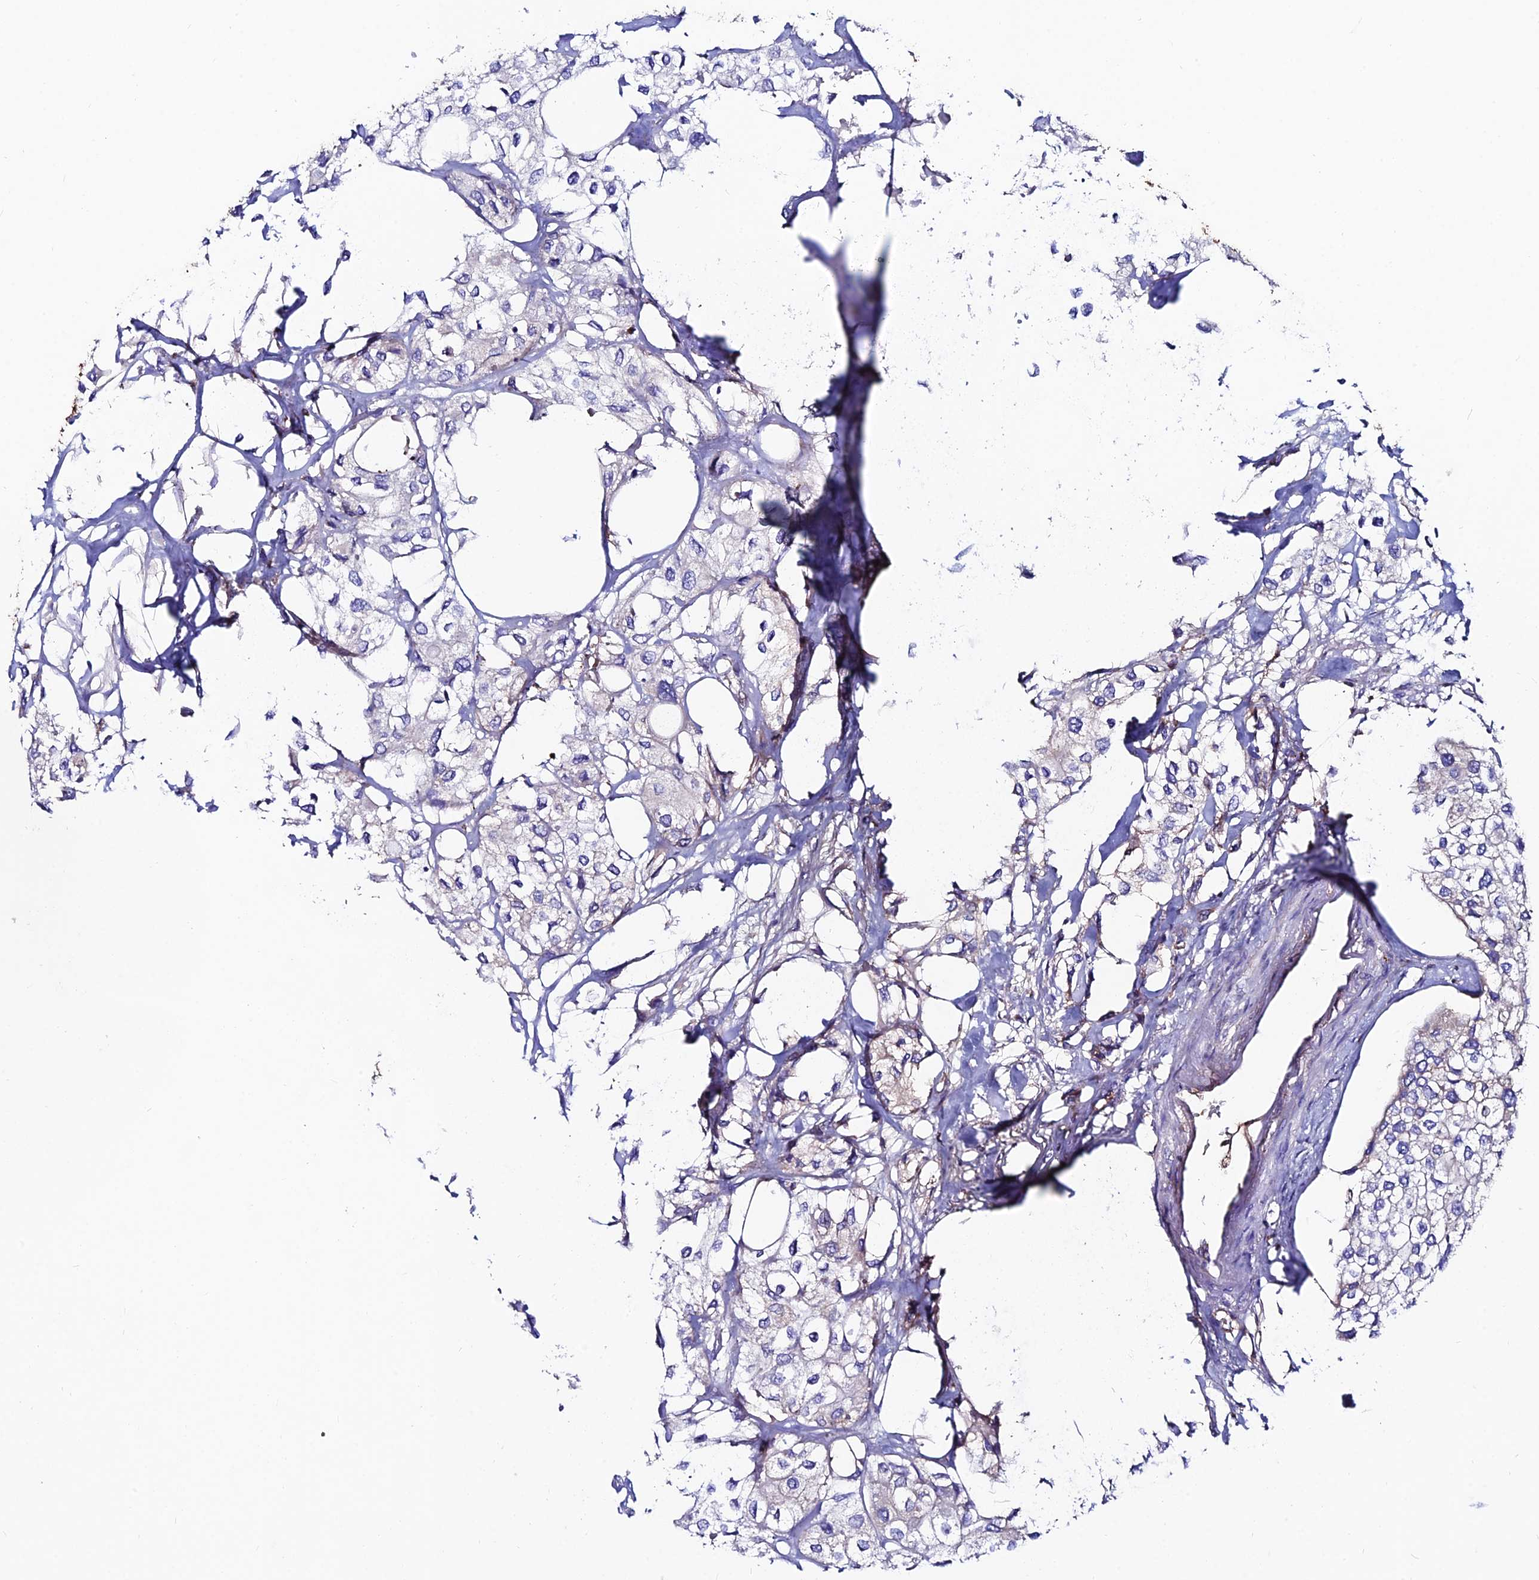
{"staining": {"intensity": "negative", "quantity": "none", "location": "none"}, "tissue": "urothelial cancer", "cell_type": "Tumor cells", "image_type": "cancer", "snomed": [{"axis": "morphology", "description": "Urothelial carcinoma, High grade"}, {"axis": "topography", "description": "Urinary bladder"}], "caption": "Urothelial cancer was stained to show a protein in brown. There is no significant positivity in tumor cells. Nuclei are stained in blue.", "gene": "SLC25A16", "patient": {"sex": "male", "age": 64}}